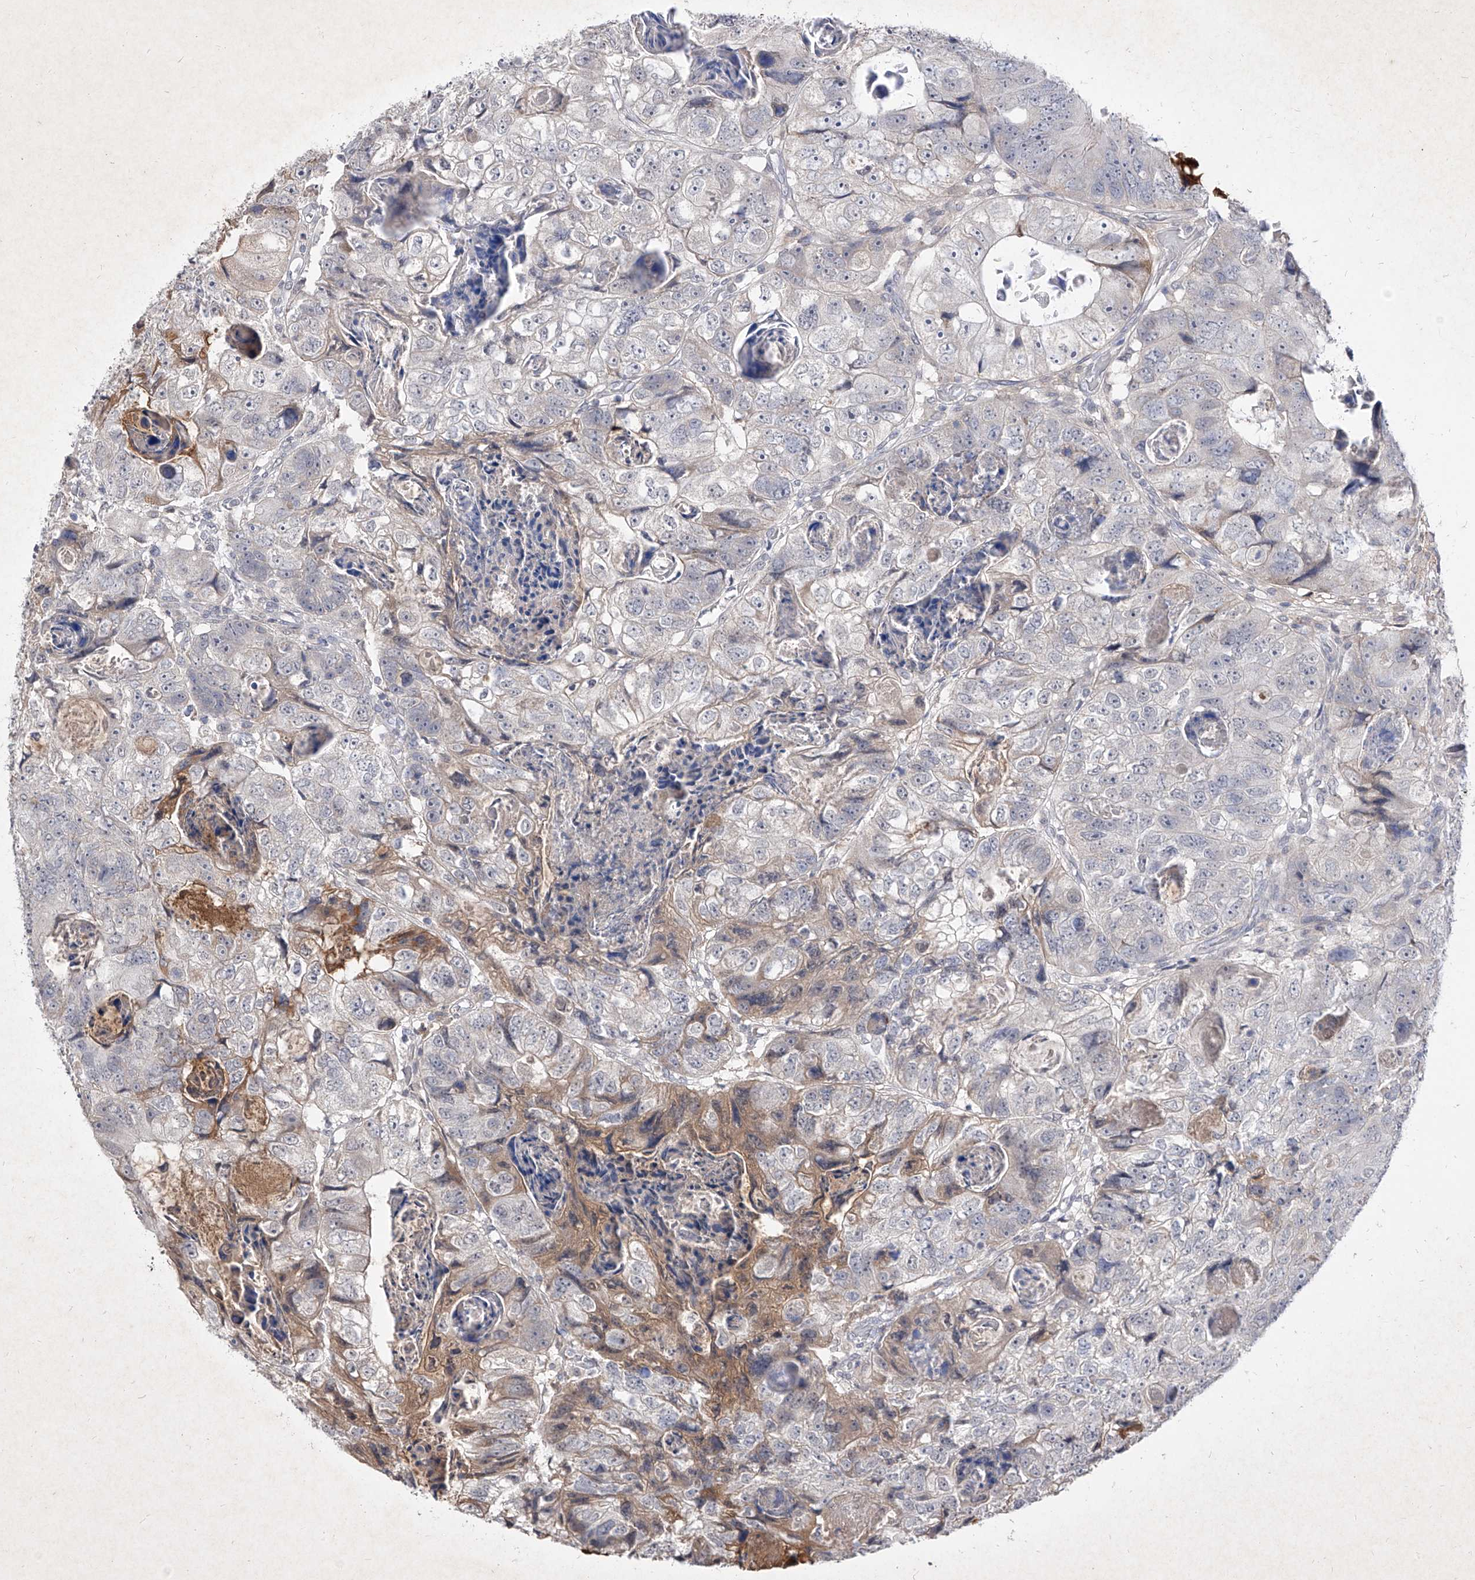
{"staining": {"intensity": "negative", "quantity": "none", "location": "none"}, "tissue": "colorectal cancer", "cell_type": "Tumor cells", "image_type": "cancer", "snomed": [{"axis": "morphology", "description": "Adenocarcinoma, NOS"}, {"axis": "topography", "description": "Rectum"}], "caption": "An immunohistochemistry (IHC) micrograph of colorectal adenocarcinoma is shown. There is no staining in tumor cells of colorectal adenocarcinoma.", "gene": "C4A", "patient": {"sex": "male", "age": 59}}